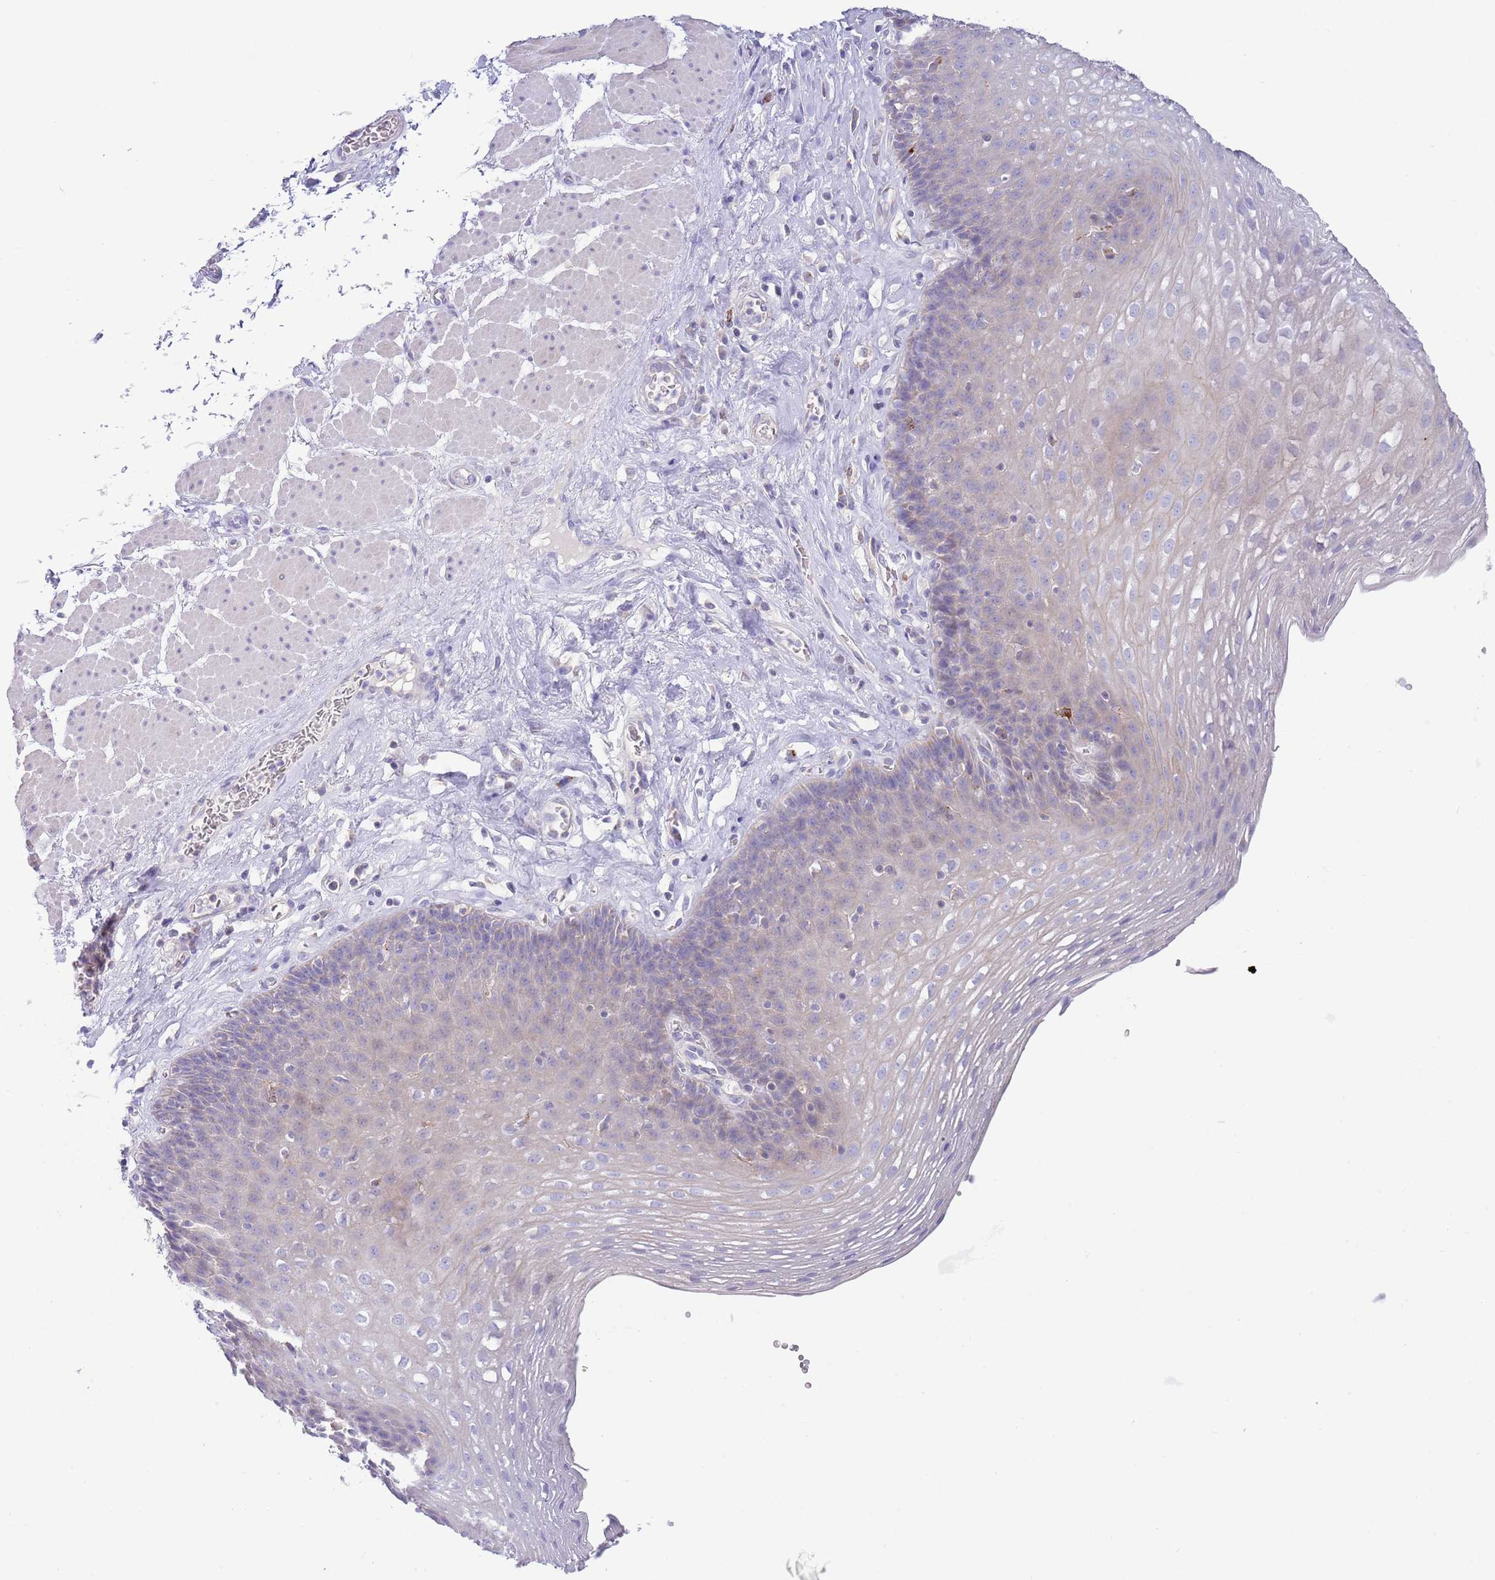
{"staining": {"intensity": "negative", "quantity": "none", "location": "none"}, "tissue": "esophagus", "cell_type": "Squamous epithelial cells", "image_type": "normal", "snomed": [{"axis": "morphology", "description": "Normal tissue, NOS"}, {"axis": "topography", "description": "Esophagus"}], "caption": "This is an immunohistochemistry histopathology image of normal esophagus. There is no positivity in squamous epithelial cells.", "gene": "DDHD1", "patient": {"sex": "female", "age": 66}}